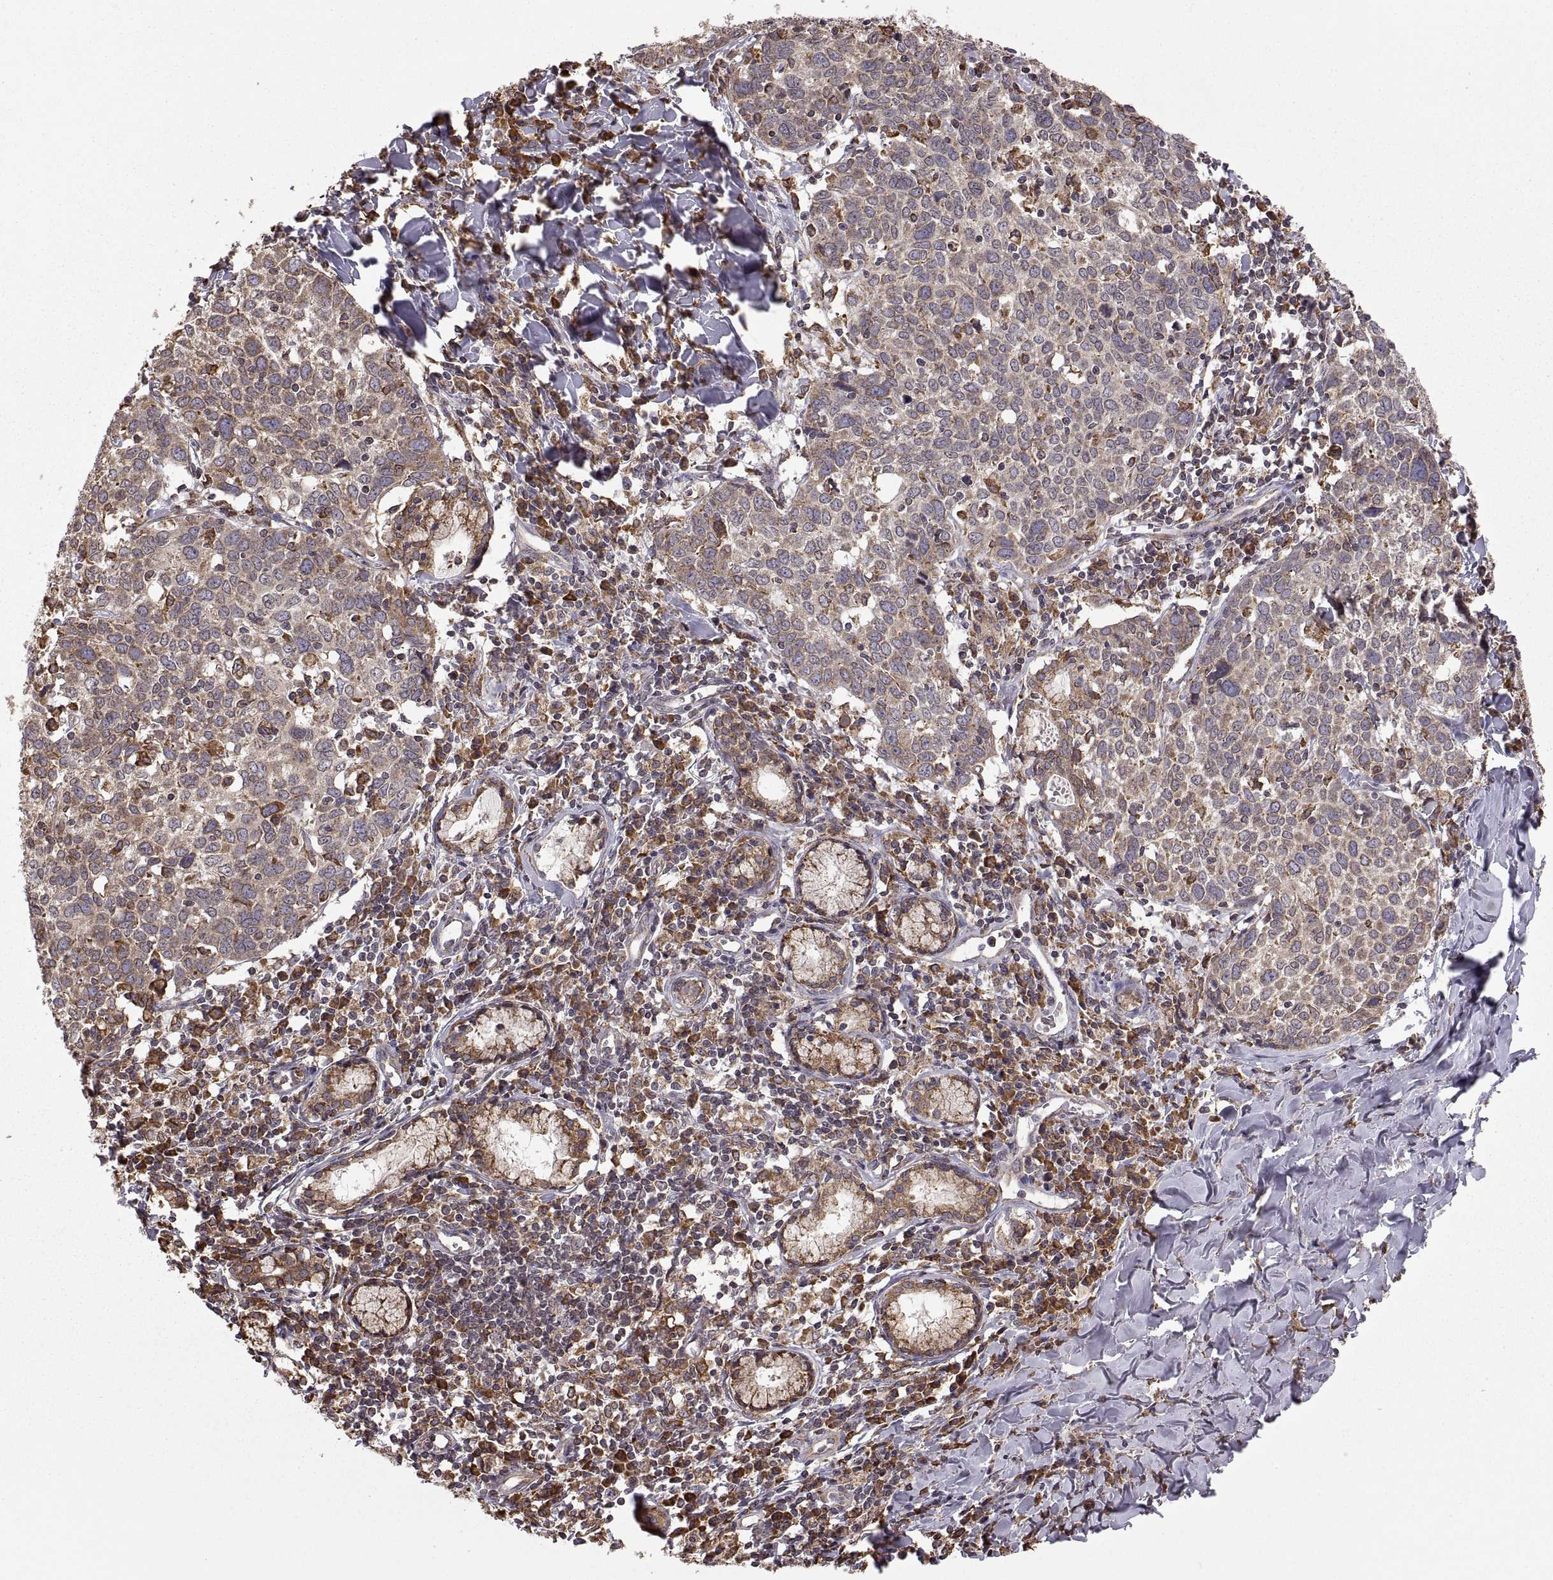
{"staining": {"intensity": "moderate", "quantity": "<25%", "location": "cytoplasmic/membranous"}, "tissue": "lung cancer", "cell_type": "Tumor cells", "image_type": "cancer", "snomed": [{"axis": "morphology", "description": "Squamous cell carcinoma, NOS"}, {"axis": "topography", "description": "Lung"}], "caption": "There is low levels of moderate cytoplasmic/membranous staining in tumor cells of lung squamous cell carcinoma, as demonstrated by immunohistochemical staining (brown color).", "gene": "PDIA3", "patient": {"sex": "male", "age": 57}}